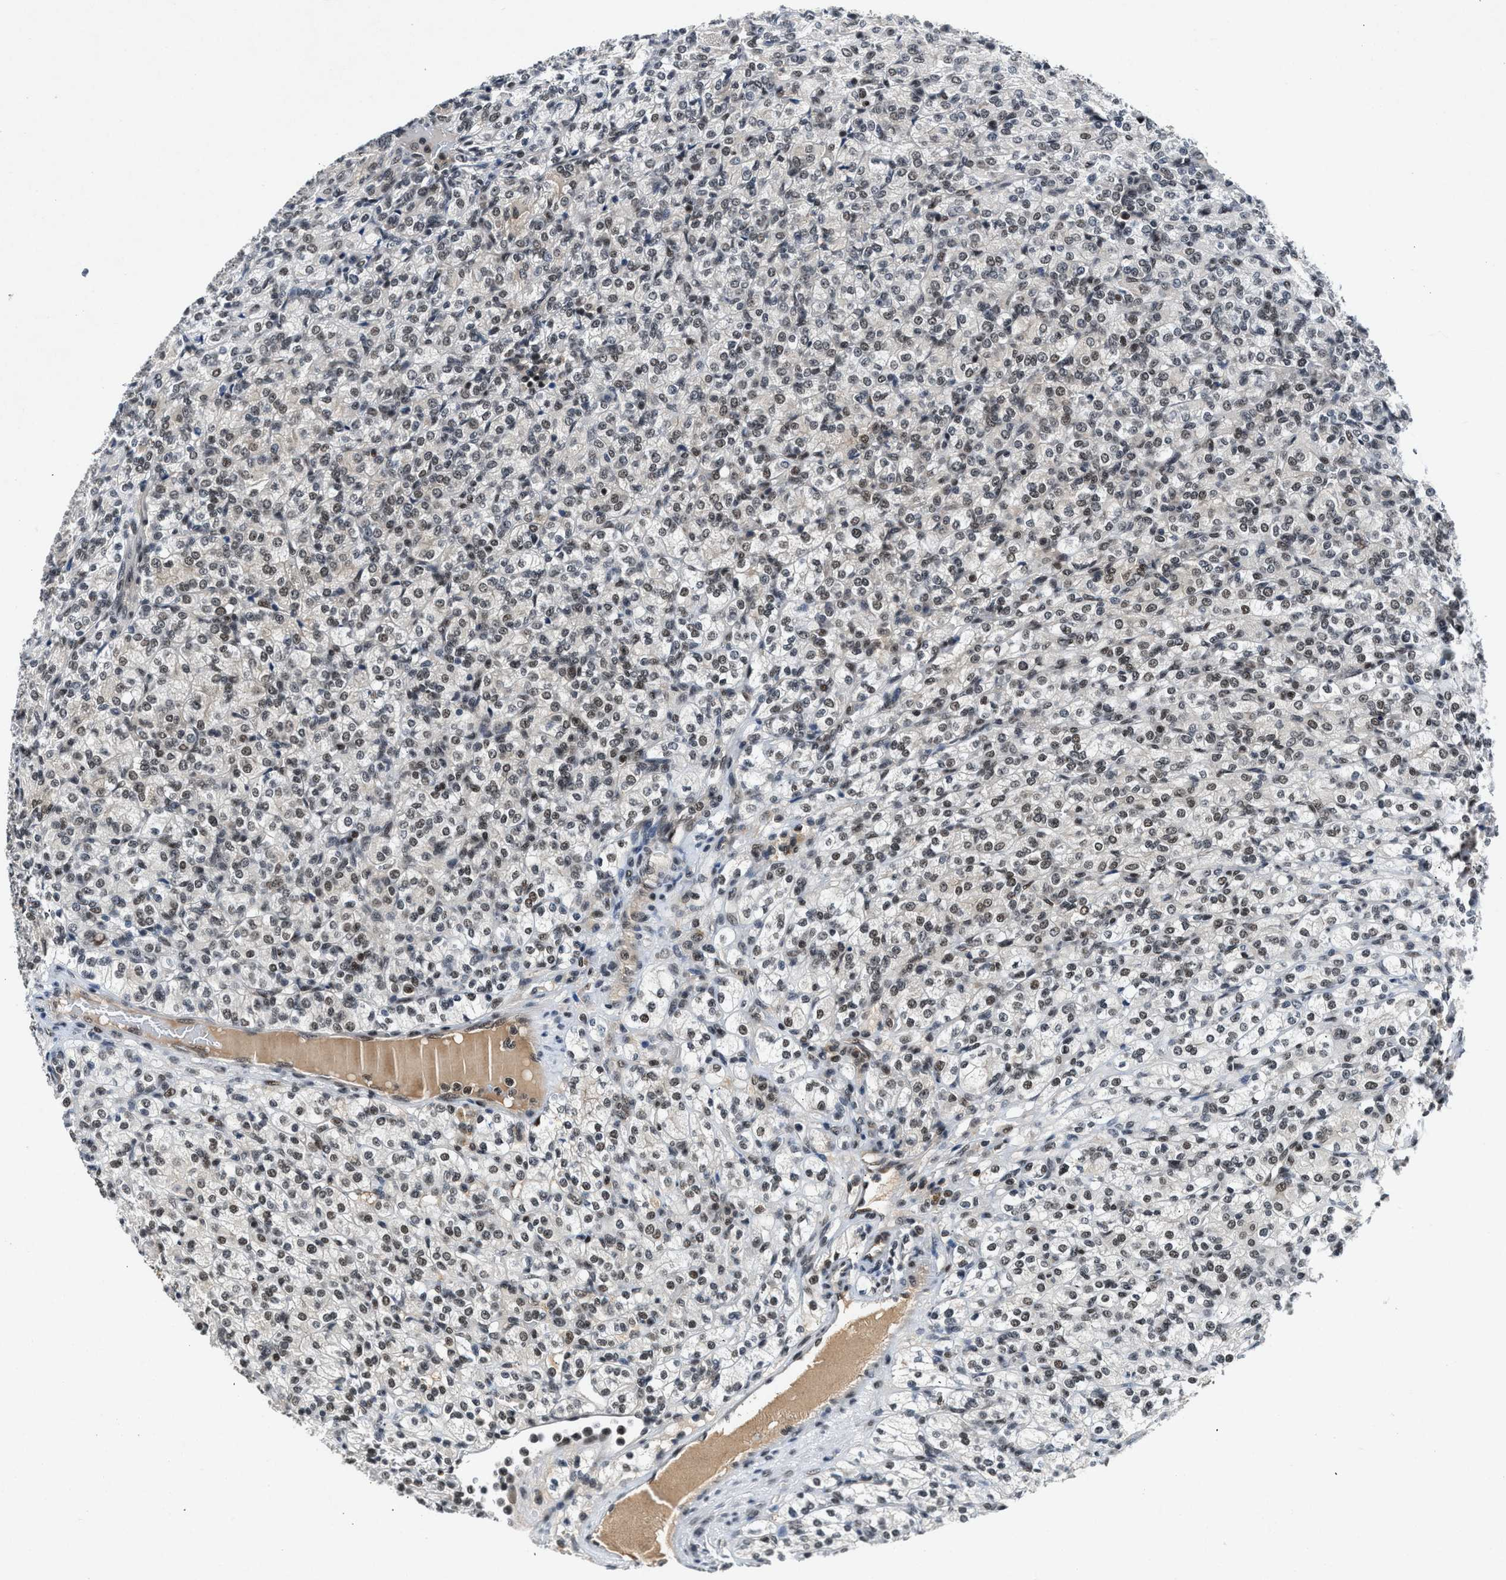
{"staining": {"intensity": "moderate", "quantity": ">75%", "location": "nuclear"}, "tissue": "renal cancer", "cell_type": "Tumor cells", "image_type": "cancer", "snomed": [{"axis": "morphology", "description": "Adenocarcinoma, NOS"}, {"axis": "topography", "description": "Kidney"}], "caption": "Protein analysis of renal cancer (adenocarcinoma) tissue reveals moderate nuclear staining in approximately >75% of tumor cells. The staining is performed using DAB (3,3'-diaminobenzidine) brown chromogen to label protein expression. The nuclei are counter-stained blue using hematoxylin.", "gene": "NCOA1", "patient": {"sex": "male", "age": 77}}